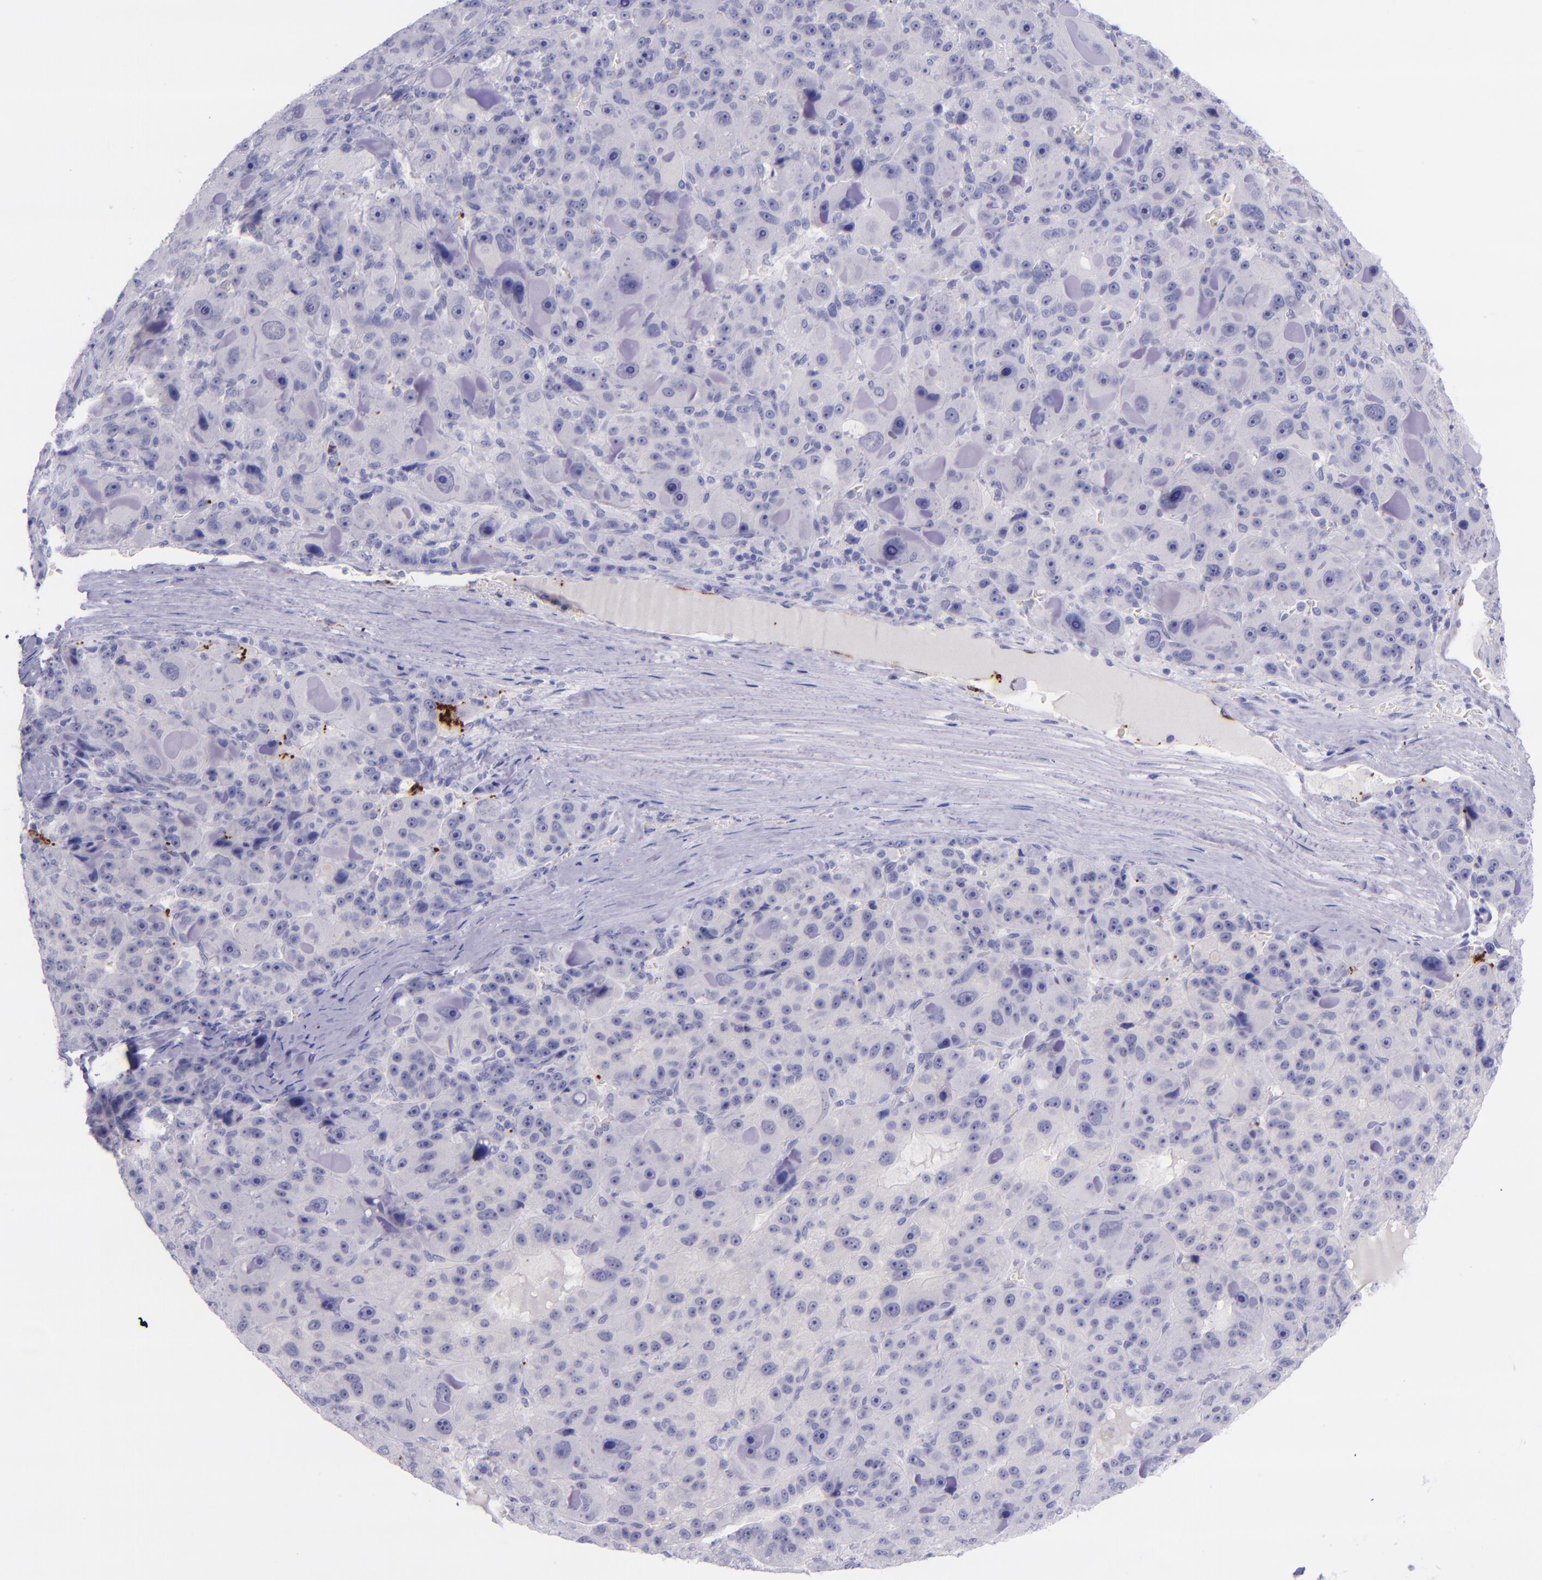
{"staining": {"intensity": "negative", "quantity": "none", "location": "none"}, "tissue": "liver cancer", "cell_type": "Tumor cells", "image_type": "cancer", "snomed": [{"axis": "morphology", "description": "Carcinoma, Hepatocellular, NOS"}, {"axis": "topography", "description": "Liver"}], "caption": "The image demonstrates no significant expression in tumor cells of liver cancer (hepatocellular carcinoma).", "gene": "SELE", "patient": {"sex": "male", "age": 76}}